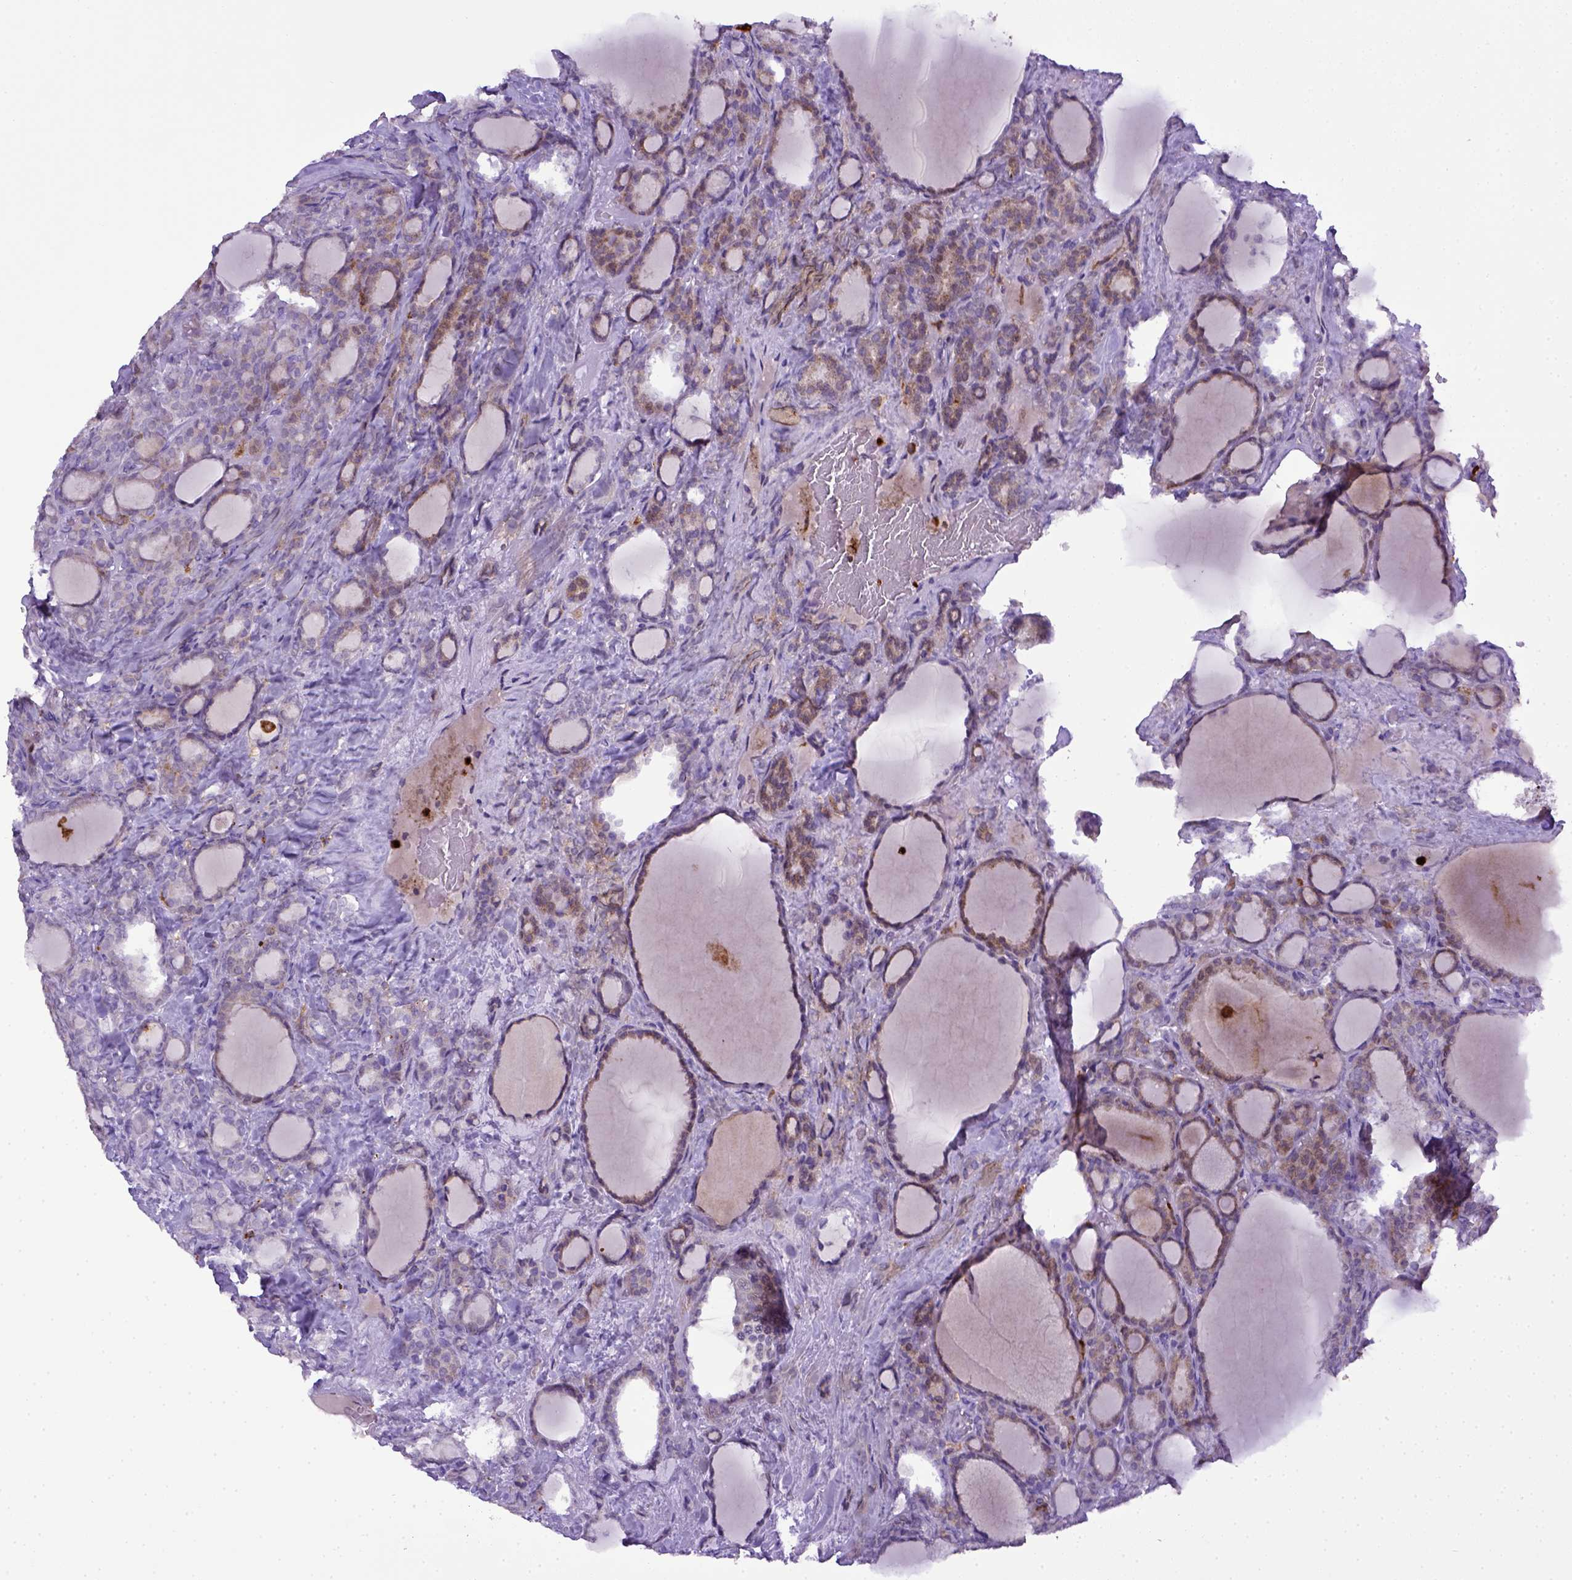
{"staining": {"intensity": "negative", "quantity": "none", "location": "none"}, "tissue": "thyroid cancer", "cell_type": "Tumor cells", "image_type": "cancer", "snomed": [{"axis": "morphology", "description": "Normal tissue, NOS"}, {"axis": "morphology", "description": "Follicular adenoma carcinoma, NOS"}, {"axis": "topography", "description": "Thyroid gland"}], "caption": "Tumor cells are negative for protein expression in human thyroid cancer. The staining is performed using DAB brown chromogen with nuclei counter-stained in using hematoxylin.", "gene": "ITGAM", "patient": {"sex": "female", "age": 31}}